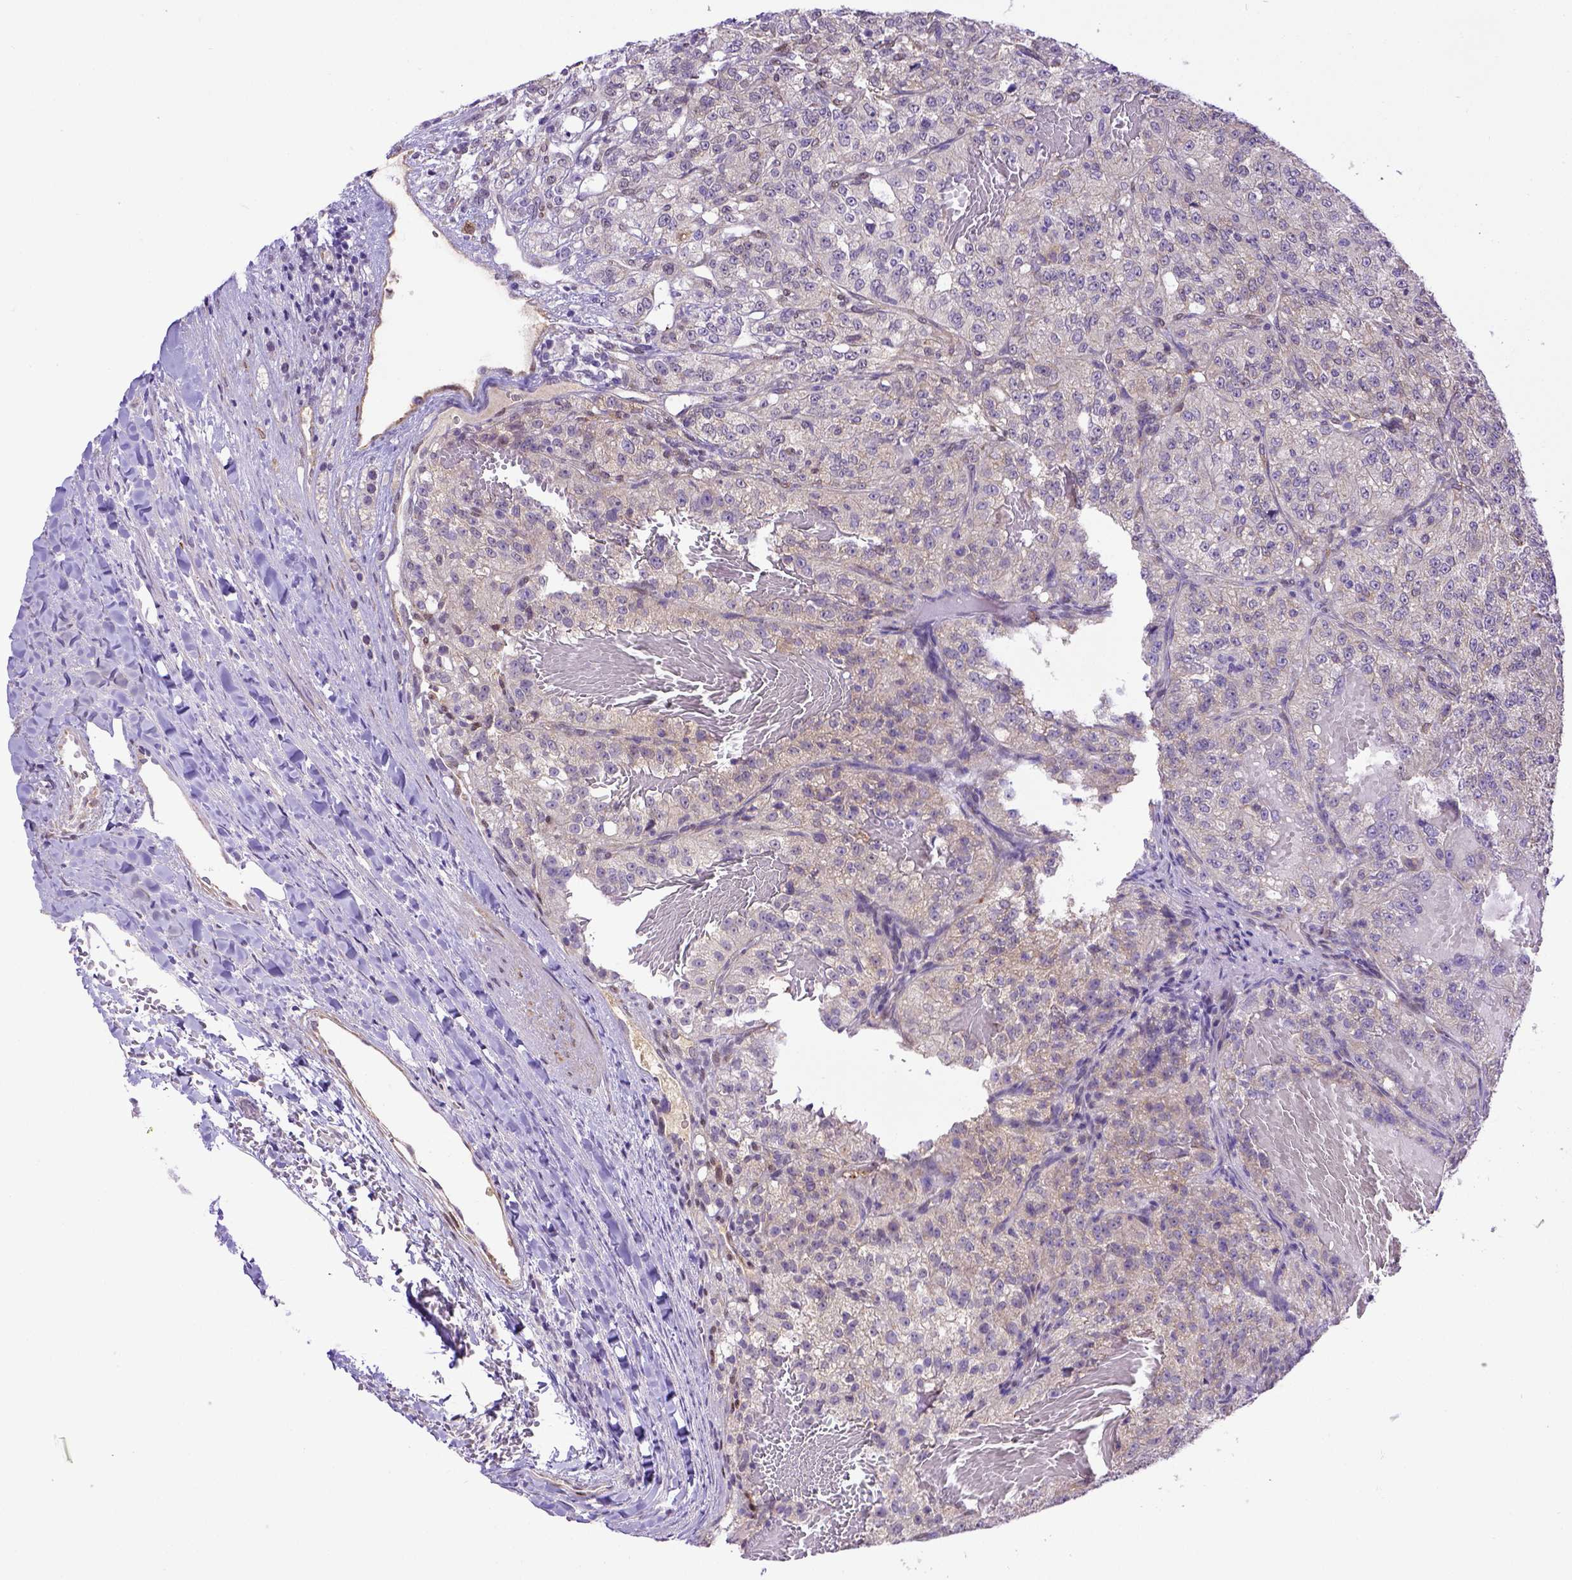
{"staining": {"intensity": "negative", "quantity": "none", "location": "none"}, "tissue": "renal cancer", "cell_type": "Tumor cells", "image_type": "cancer", "snomed": [{"axis": "morphology", "description": "Adenocarcinoma, NOS"}, {"axis": "topography", "description": "Kidney"}], "caption": "This is an immunohistochemistry photomicrograph of renal adenocarcinoma. There is no staining in tumor cells.", "gene": "BTN1A1", "patient": {"sex": "female", "age": 63}}